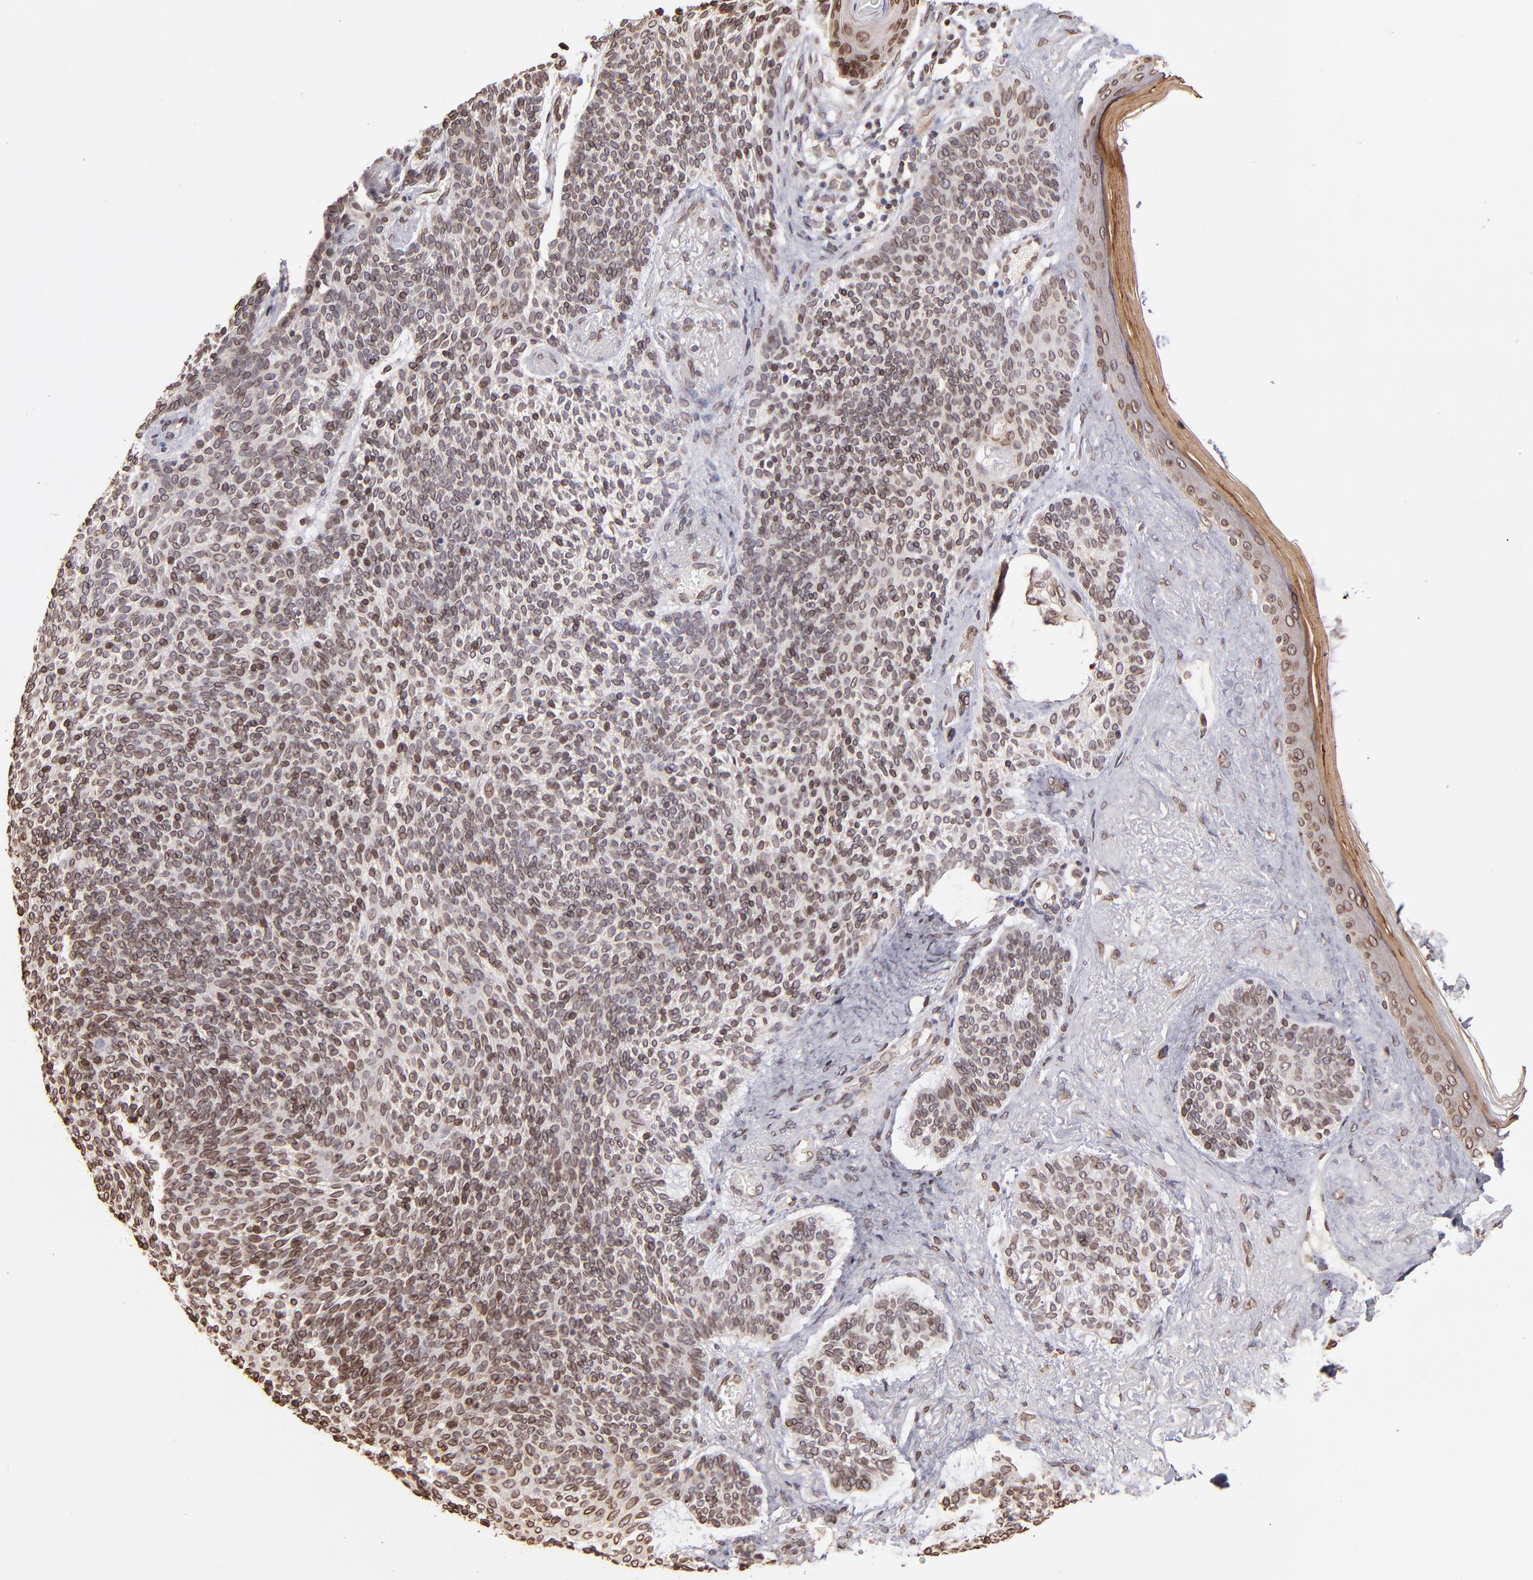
{"staining": {"intensity": "moderate", "quantity": ">75%", "location": "cytoplasmic/membranous,nuclear"}, "tissue": "skin cancer", "cell_type": "Tumor cells", "image_type": "cancer", "snomed": [{"axis": "morphology", "description": "Normal tissue, NOS"}, {"axis": "morphology", "description": "Basal cell carcinoma"}, {"axis": "topography", "description": "Skin"}], "caption": "The photomicrograph demonstrates a brown stain indicating the presence of a protein in the cytoplasmic/membranous and nuclear of tumor cells in skin cancer (basal cell carcinoma).", "gene": "PUM3", "patient": {"sex": "female", "age": 70}}